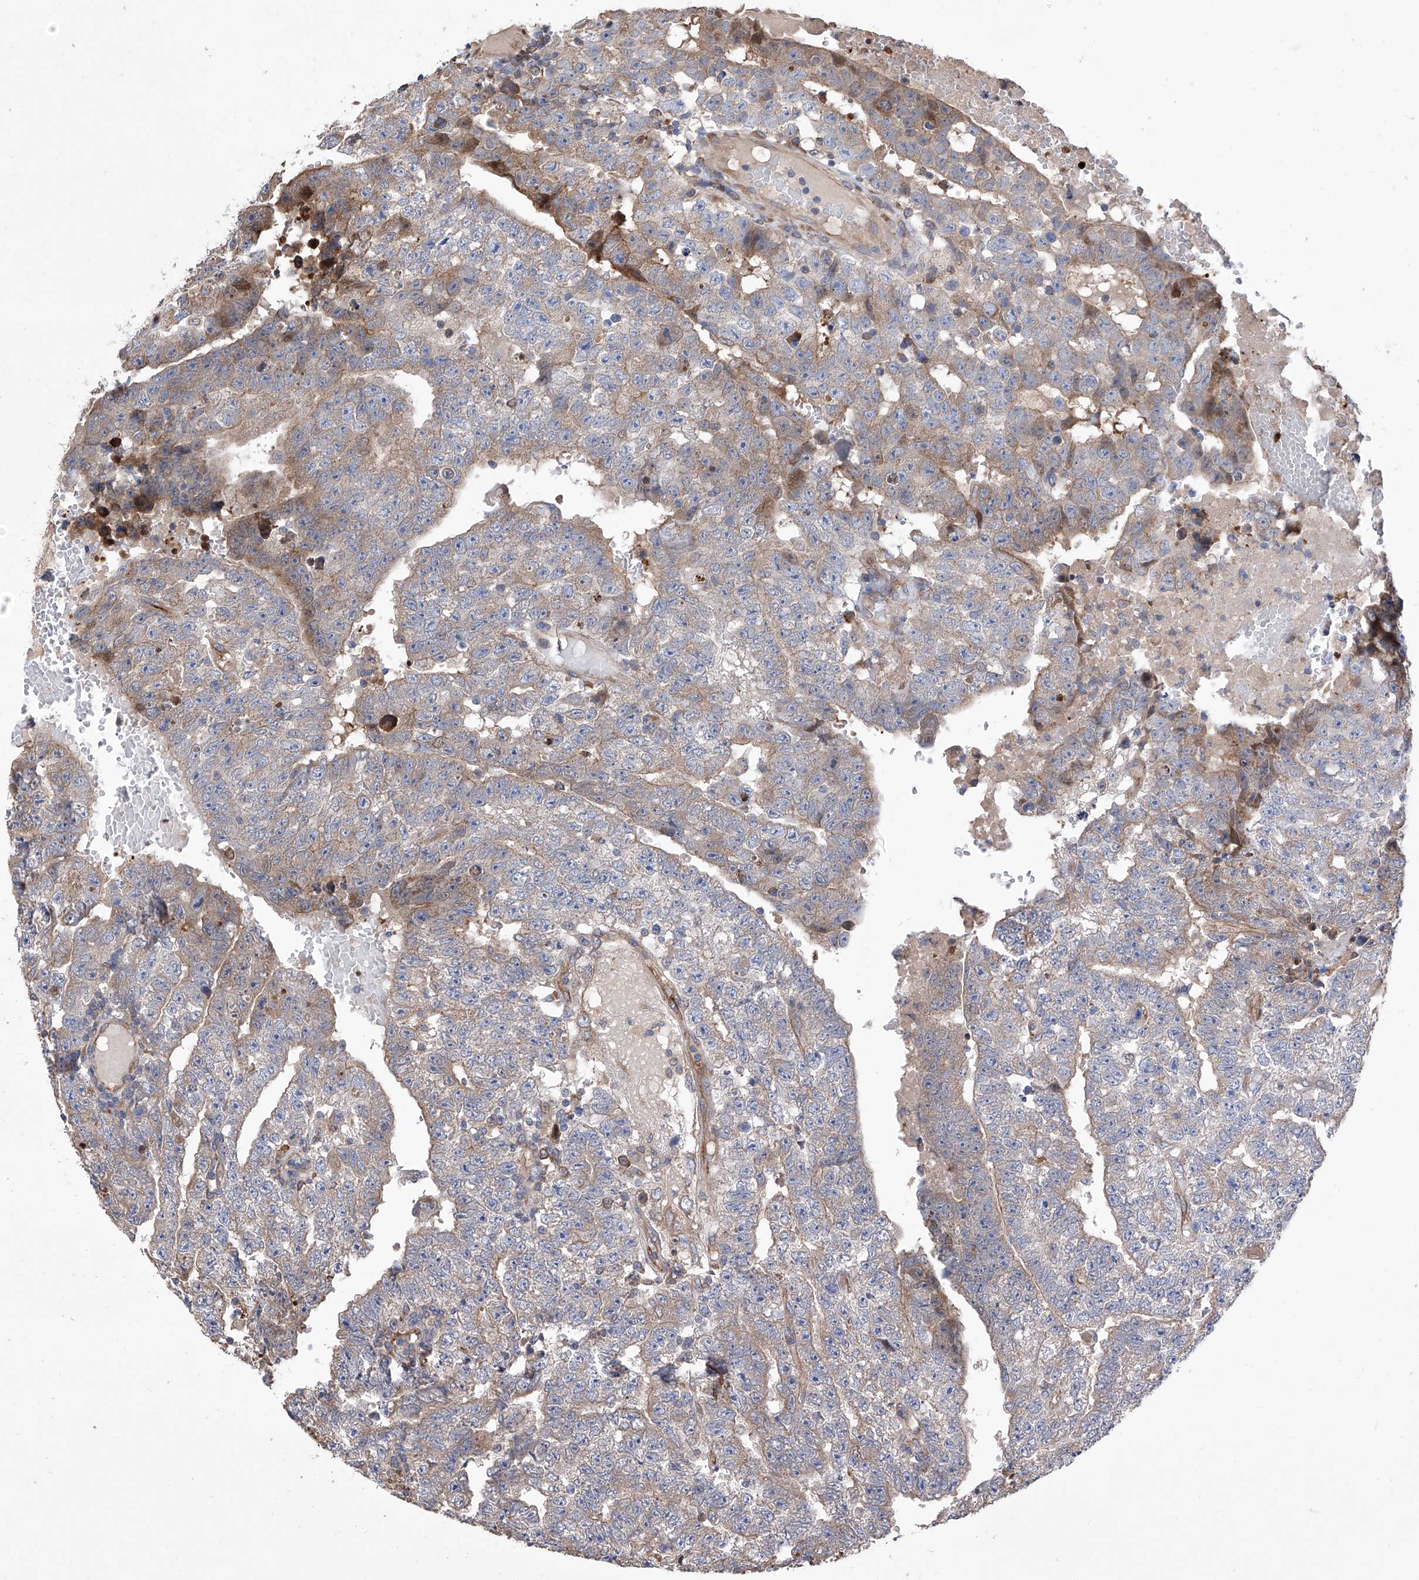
{"staining": {"intensity": "weak", "quantity": ">75%", "location": "cytoplasmic/membranous"}, "tissue": "testis cancer", "cell_type": "Tumor cells", "image_type": "cancer", "snomed": [{"axis": "morphology", "description": "Carcinoma, Embryonal, NOS"}, {"axis": "topography", "description": "Testis"}], "caption": "Immunohistochemical staining of embryonal carcinoma (testis) reveals low levels of weak cytoplasmic/membranous expression in approximately >75% of tumor cells. Nuclei are stained in blue.", "gene": "INPP5B", "patient": {"sex": "male", "age": 25}}